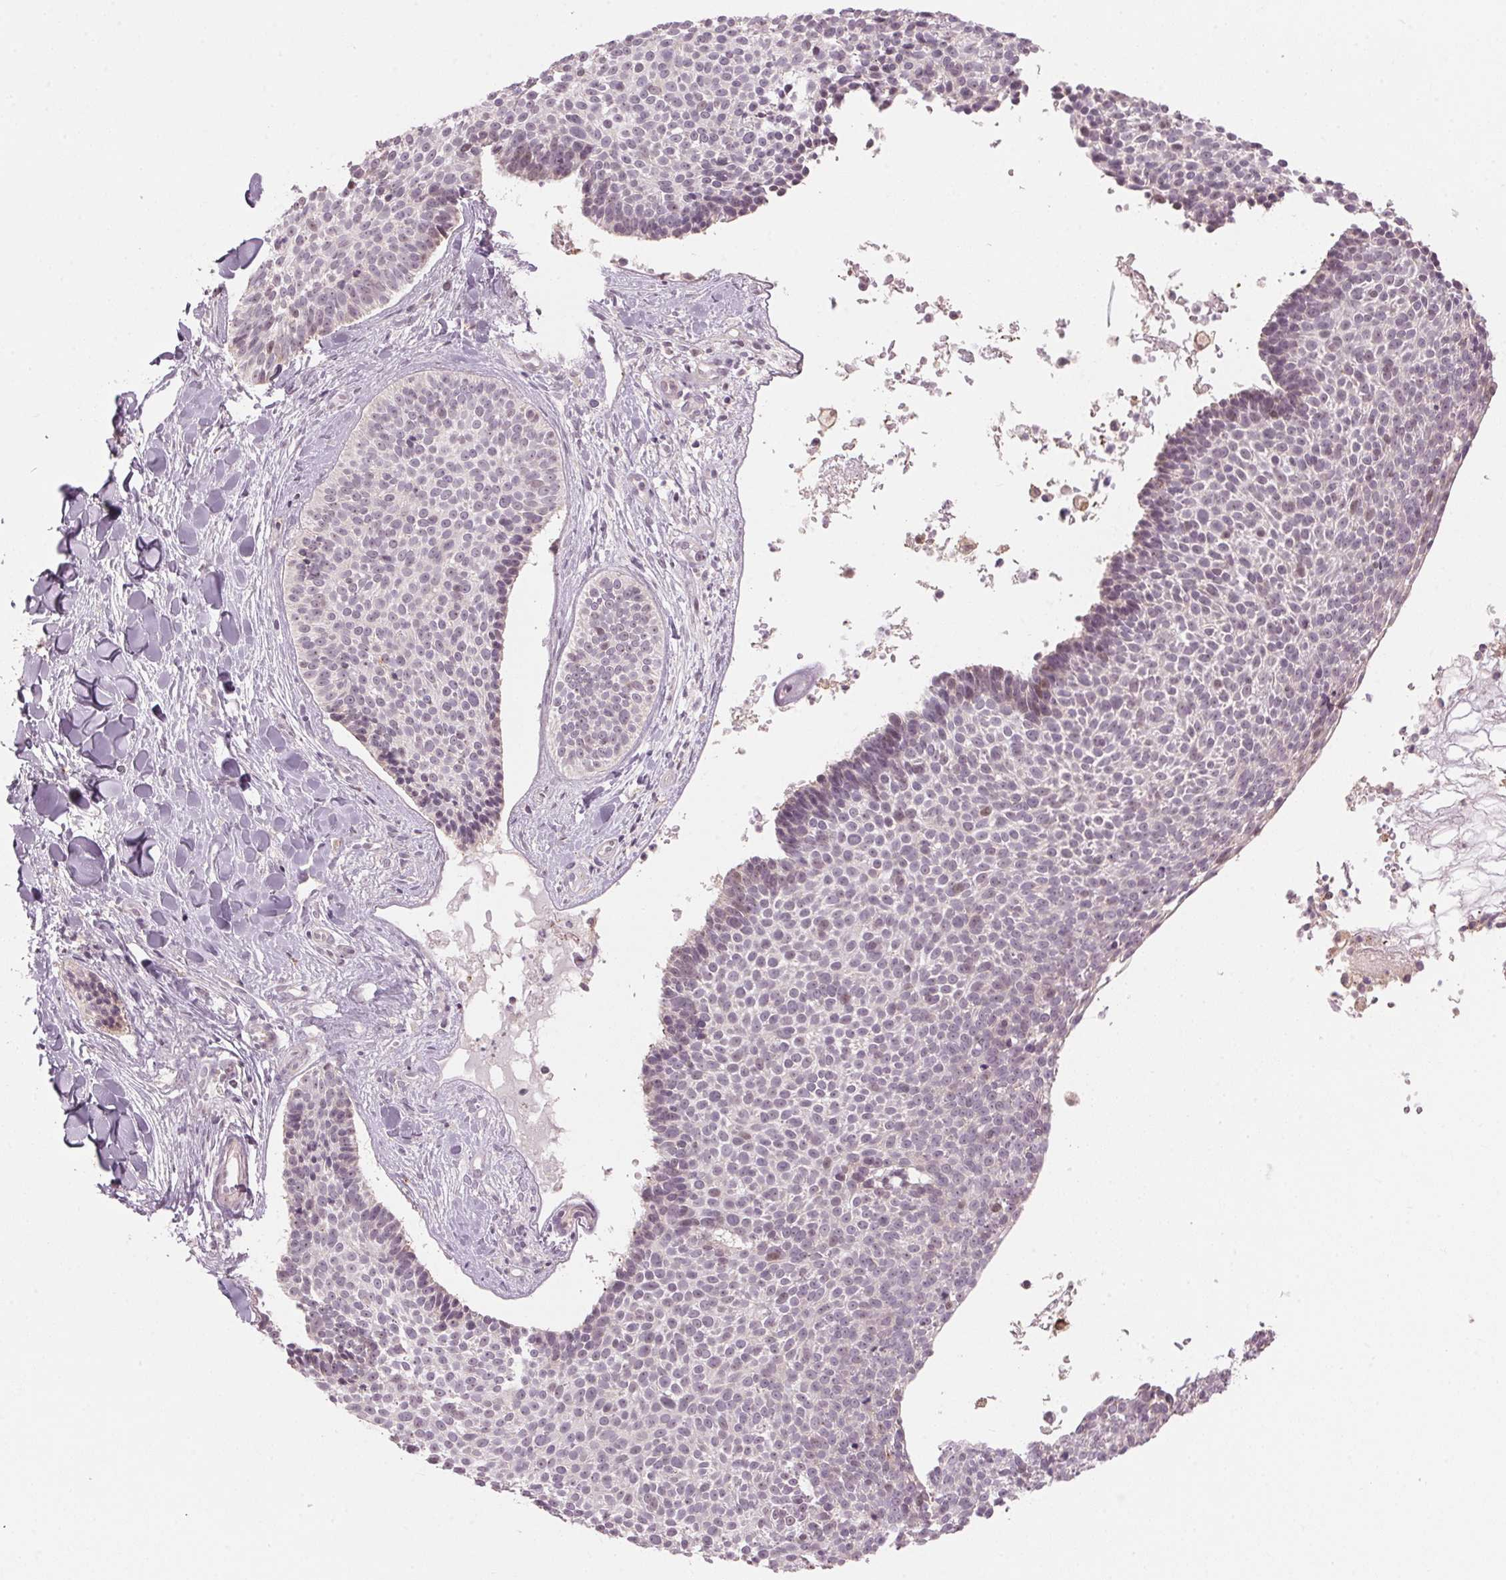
{"staining": {"intensity": "negative", "quantity": "none", "location": "none"}, "tissue": "skin cancer", "cell_type": "Tumor cells", "image_type": "cancer", "snomed": [{"axis": "morphology", "description": "Basal cell carcinoma"}, {"axis": "topography", "description": "Skin"}], "caption": "Skin basal cell carcinoma stained for a protein using IHC shows no expression tumor cells.", "gene": "TMED6", "patient": {"sex": "male", "age": 82}}